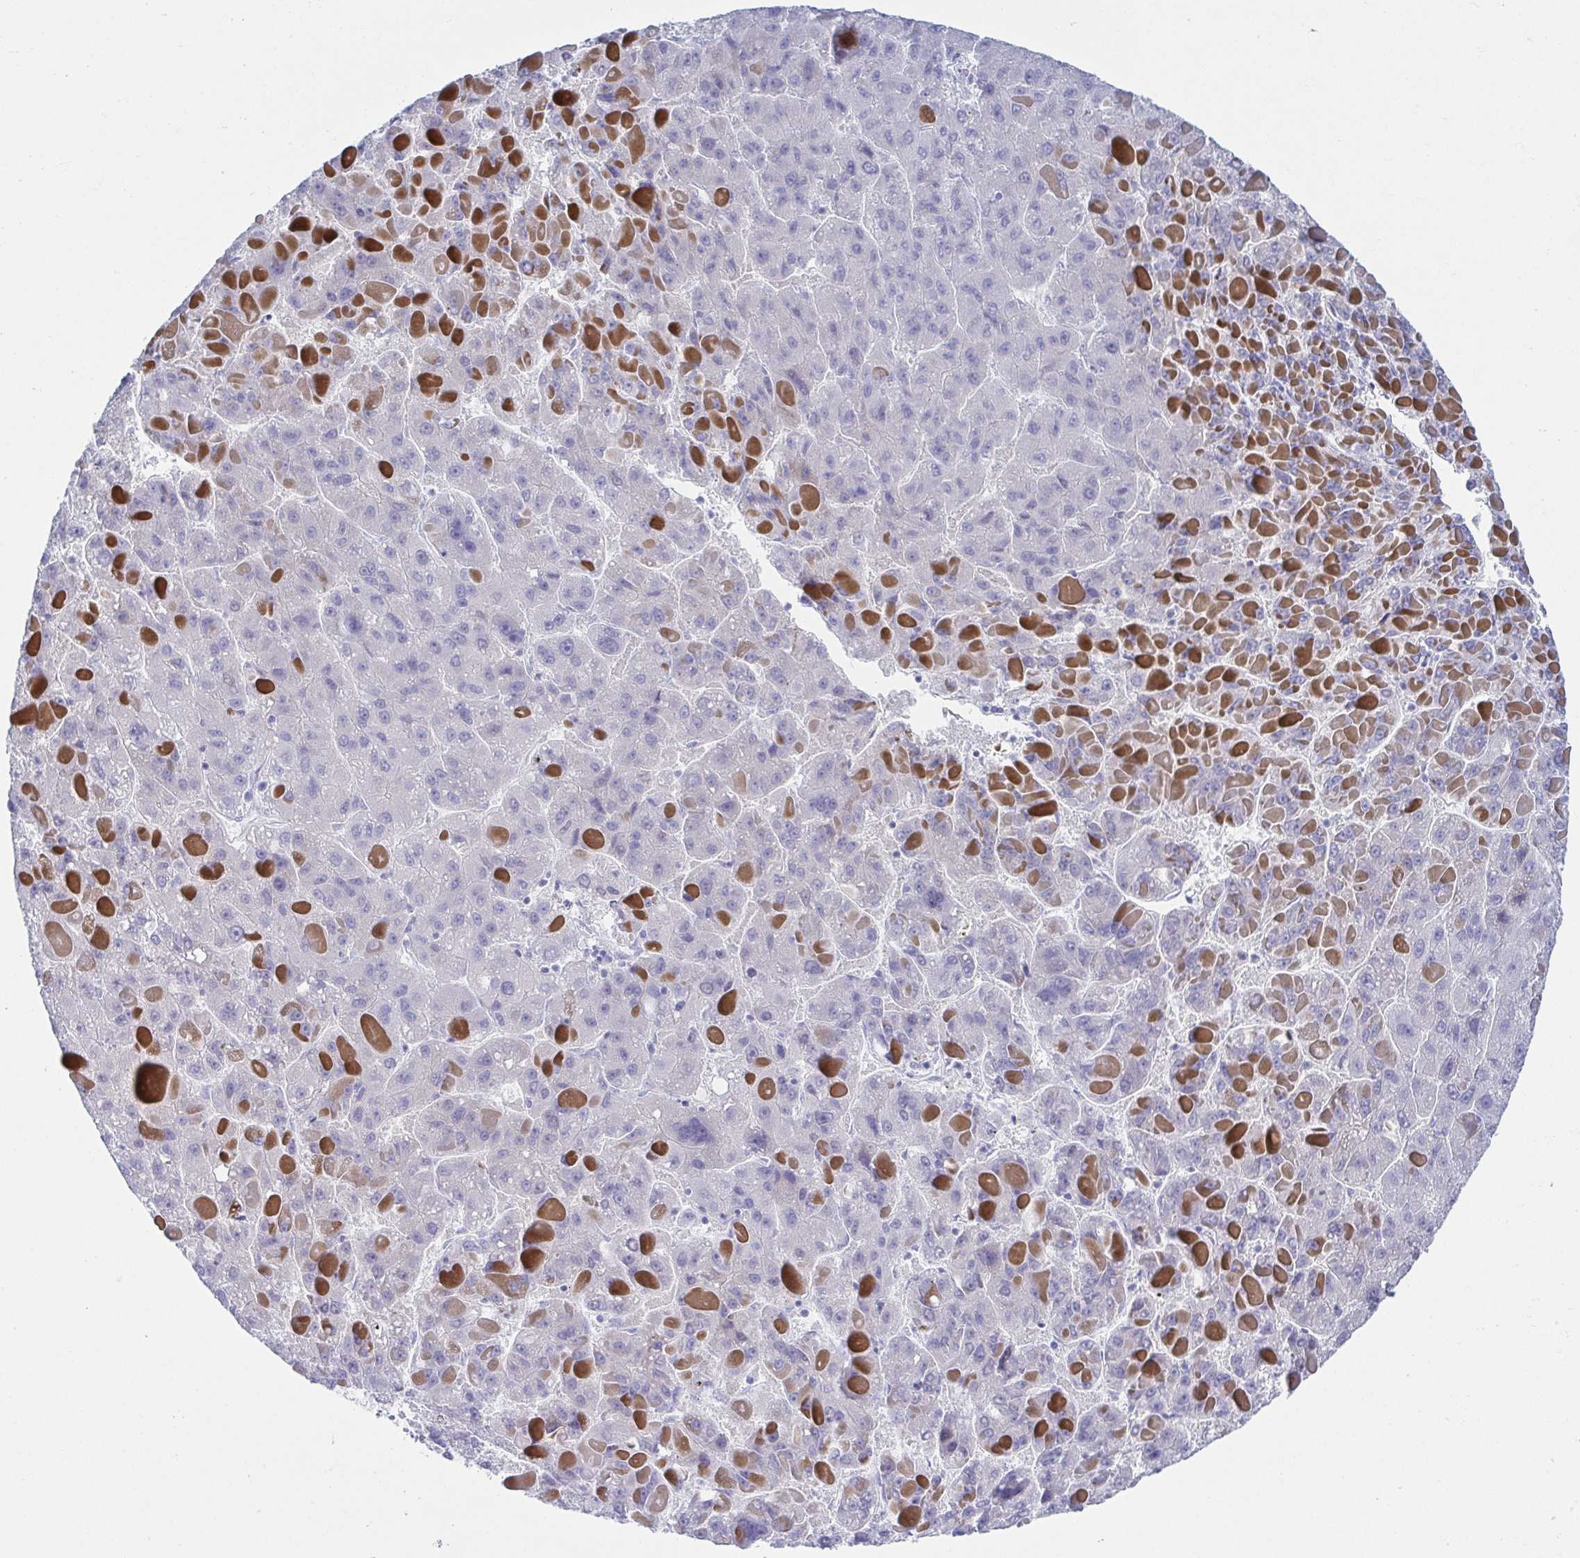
{"staining": {"intensity": "negative", "quantity": "none", "location": "none"}, "tissue": "liver cancer", "cell_type": "Tumor cells", "image_type": "cancer", "snomed": [{"axis": "morphology", "description": "Carcinoma, Hepatocellular, NOS"}, {"axis": "topography", "description": "Liver"}], "caption": "High magnification brightfield microscopy of hepatocellular carcinoma (liver) stained with DAB (brown) and counterstained with hematoxylin (blue): tumor cells show no significant staining. The staining is performed using DAB brown chromogen with nuclei counter-stained in using hematoxylin.", "gene": "HTR2A", "patient": {"sex": "female", "age": 82}}